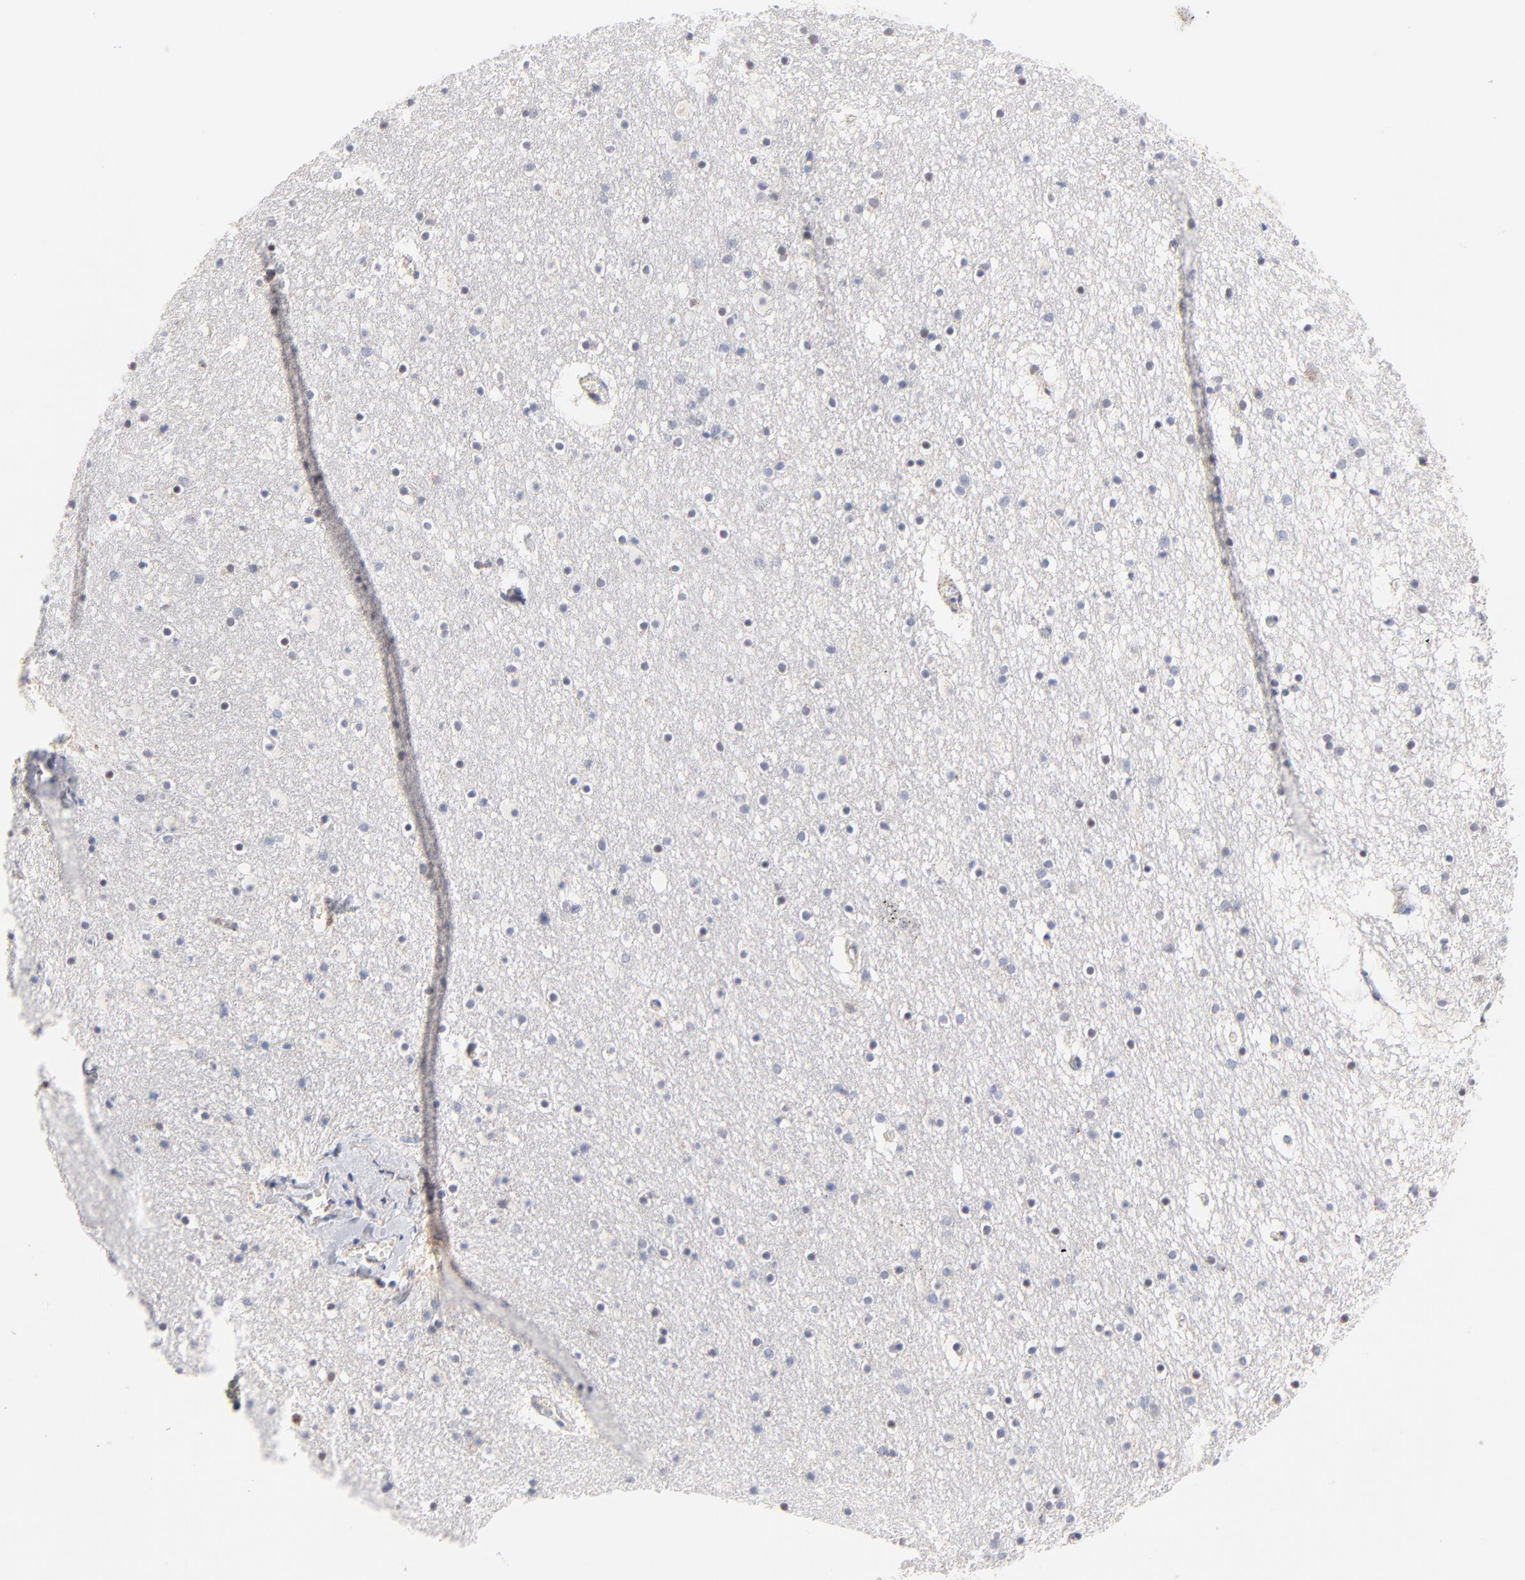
{"staining": {"intensity": "weak", "quantity": "<25%", "location": "cytoplasmic/membranous"}, "tissue": "caudate", "cell_type": "Glial cells", "image_type": "normal", "snomed": [{"axis": "morphology", "description": "Normal tissue, NOS"}, {"axis": "topography", "description": "Lateral ventricle wall"}], "caption": "DAB (3,3'-diaminobenzidine) immunohistochemical staining of unremarkable human caudate demonstrates no significant expression in glial cells.", "gene": "MRPL58", "patient": {"sex": "male", "age": 45}}